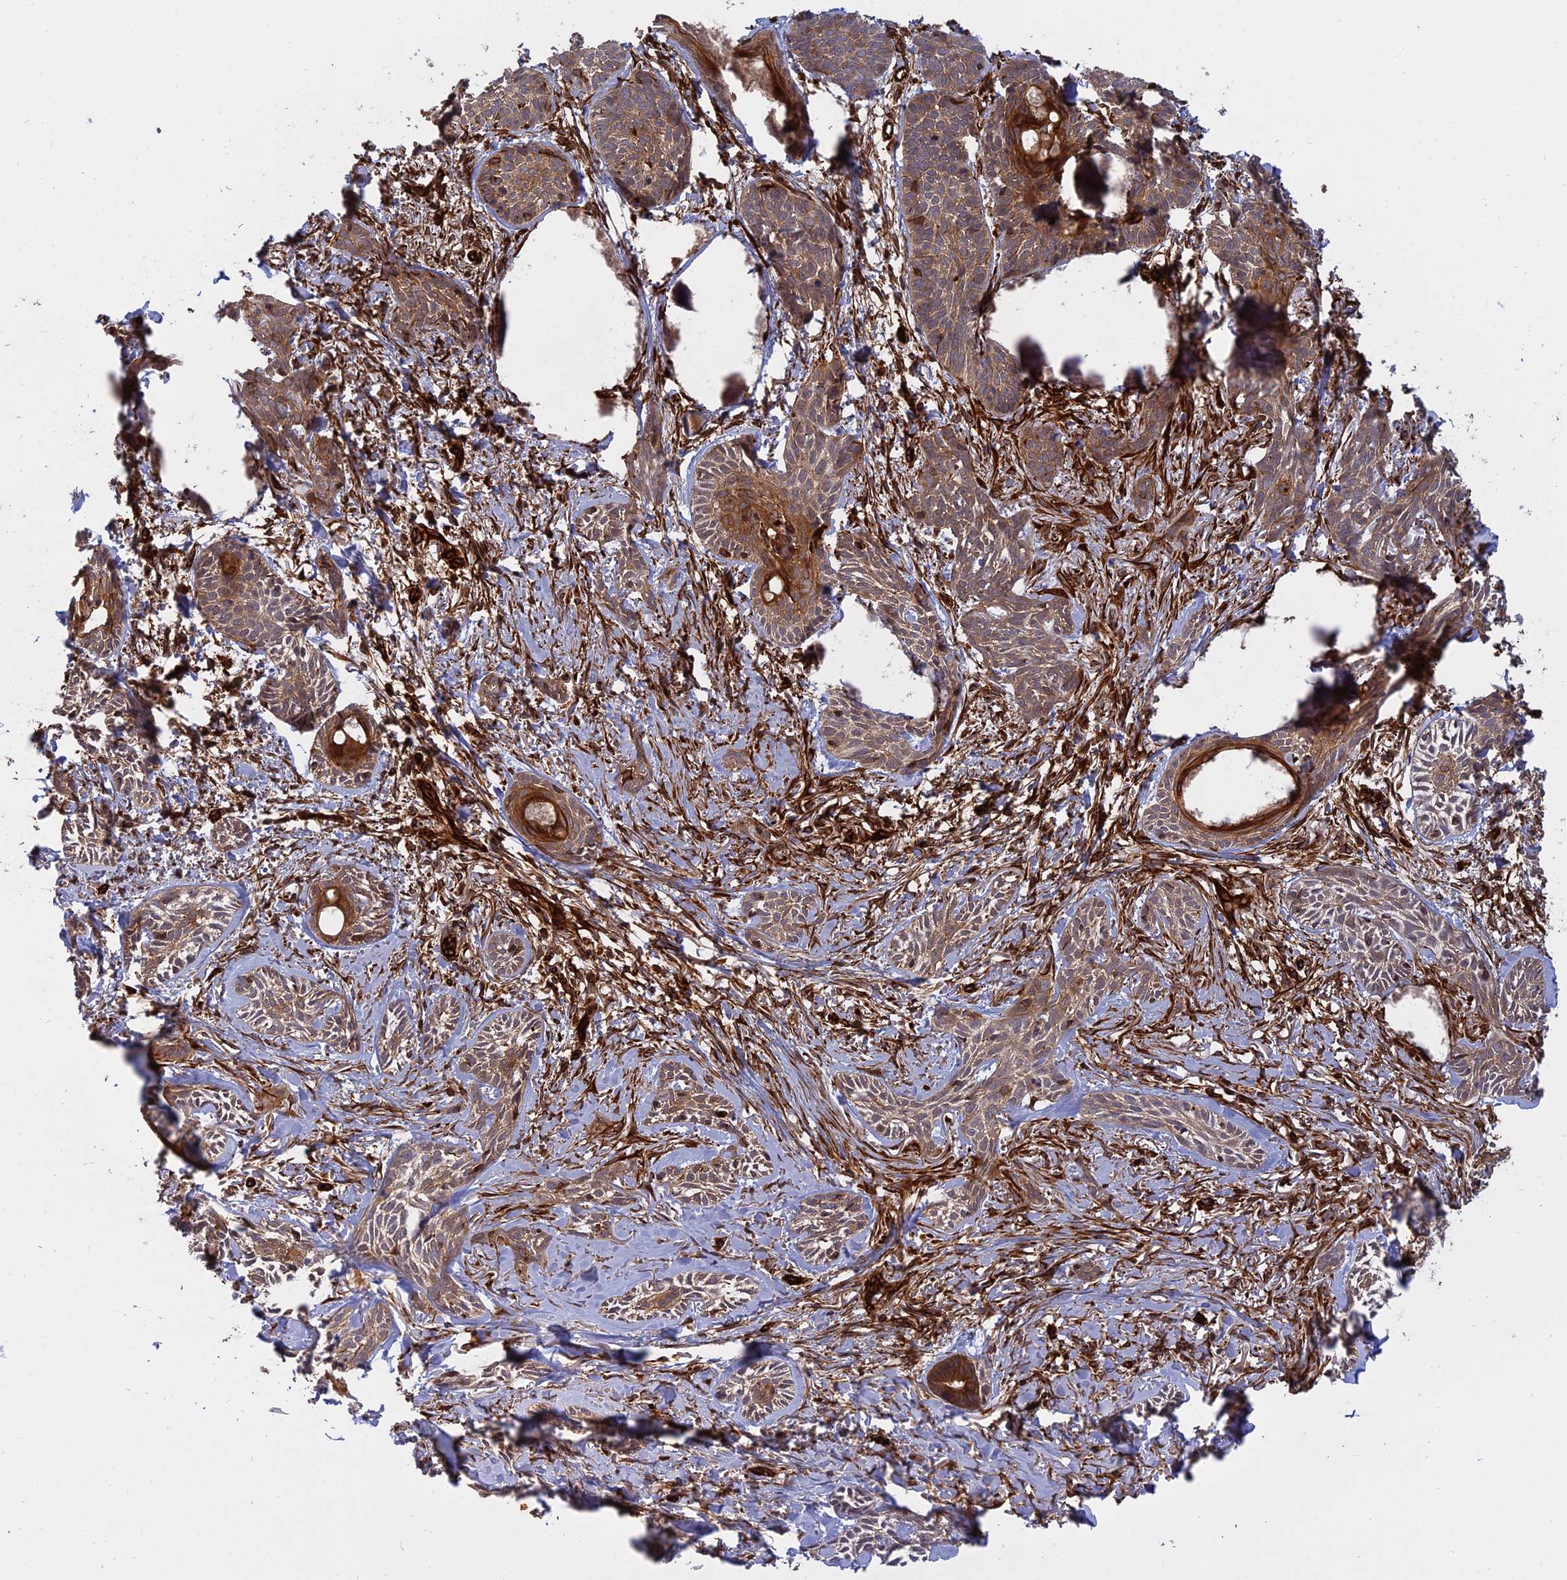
{"staining": {"intensity": "moderate", "quantity": ">75%", "location": "cytoplasmic/membranous"}, "tissue": "skin cancer", "cell_type": "Tumor cells", "image_type": "cancer", "snomed": [{"axis": "morphology", "description": "Basal cell carcinoma"}, {"axis": "topography", "description": "Skin"}], "caption": "The photomicrograph shows staining of basal cell carcinoma (skin), revealing moderate cytoplasmic/membranous protein staining (brown color) within tumor cells. Ihc stains the protein of interest in brown and the nuclei are stained blue.", "gene": "PHLDB3", "patient": {"sex": "female", "age": 59}}